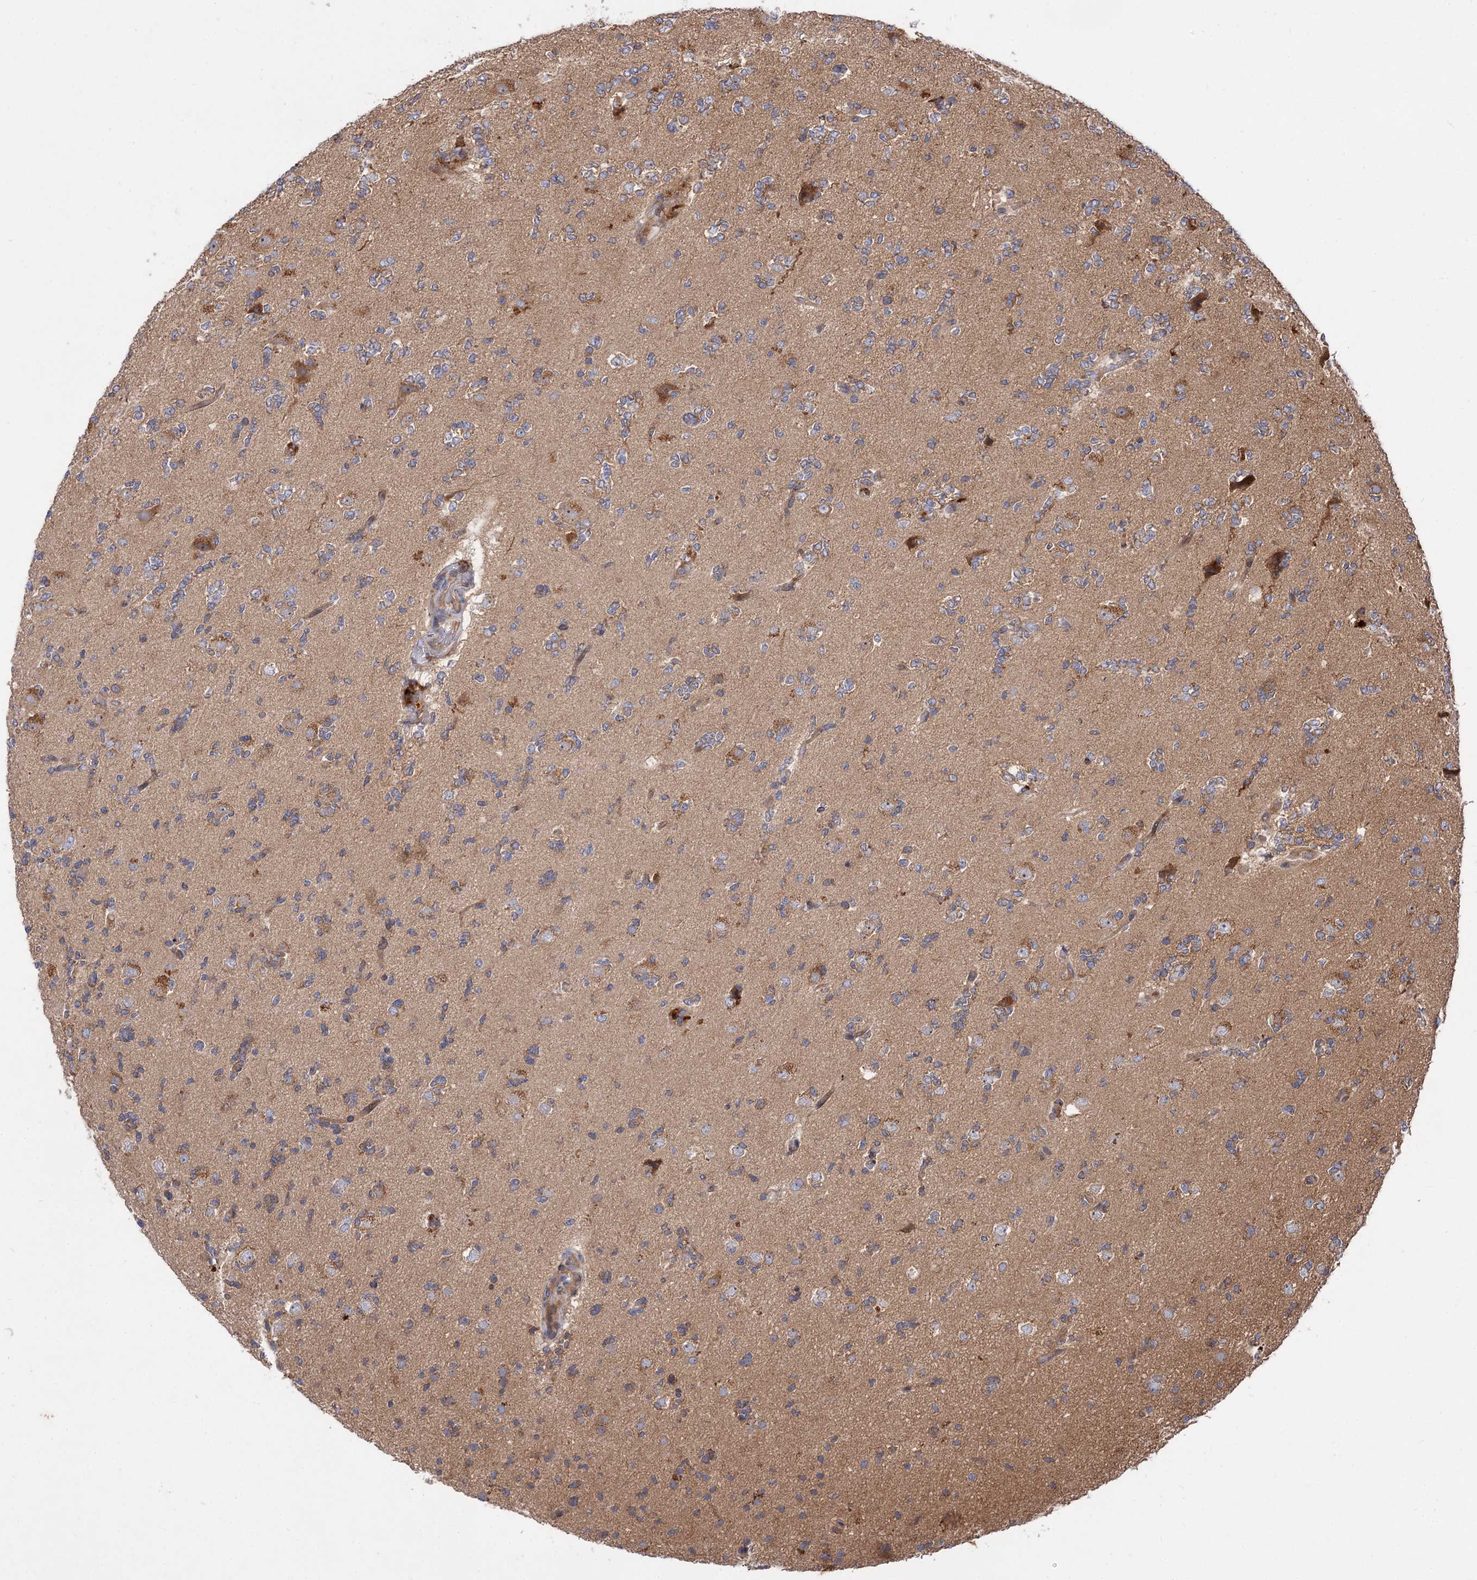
{"staining": {"intensity": "weak", "quantity": "<25%", "location": "cytoplasmic/membranous"}, "tissue": "glioma", "cell_type": "Tumor cells", "image_type": "cancer", "snomed": [{"axis": "morphology", "description": "Glioma, malignant, High grade"}, {"axis": "topography", "description": "Brain"}], "caption": "Immunohistochemistry image of human malignant glioma (high-grade) stained for a protein (brown), which displays no expression in tumor cells.", "gene": "PATL1", "patient": {"sex": "female", "age": 62}}